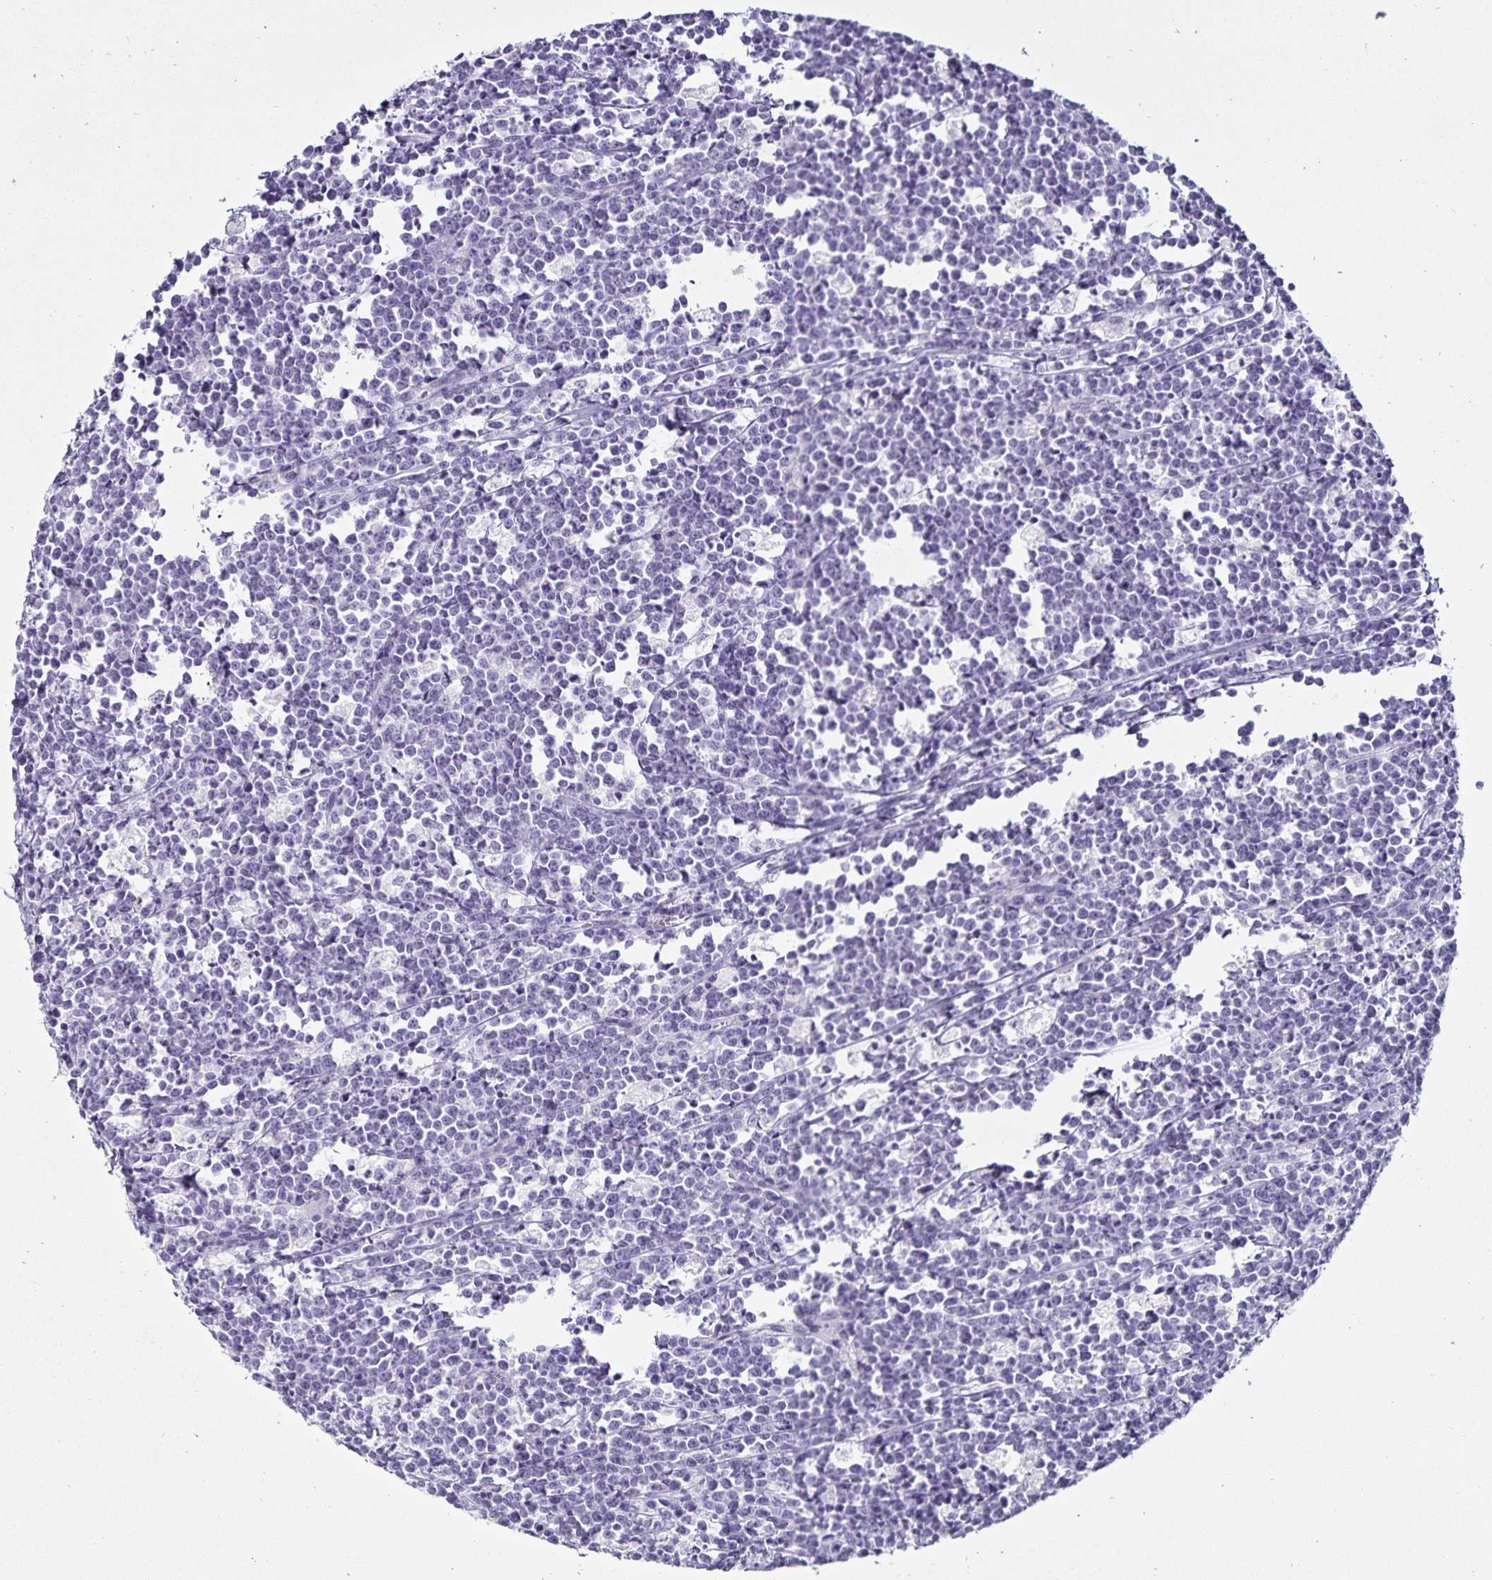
{"staining": {"intensity": "negative", "quantity": "none", "location": "none"}, "tissue": "lymphoma", "cell_type": "Tumor cells", "image_type": "cancer", "snomed": [{"axis": "morphology", "description": "Malignant lymphoma, non-Hodgkin's type, High grade"}, {"axis": "topography", "description": "Small intestine"}], "caption": "Micrograph shows no significant protein staining in tumor cells of high-grade malignant lymphoma, non-Hodgkin's type.", "gene": "DEFA6", "patient": {"sex": "female", "age": 56}}